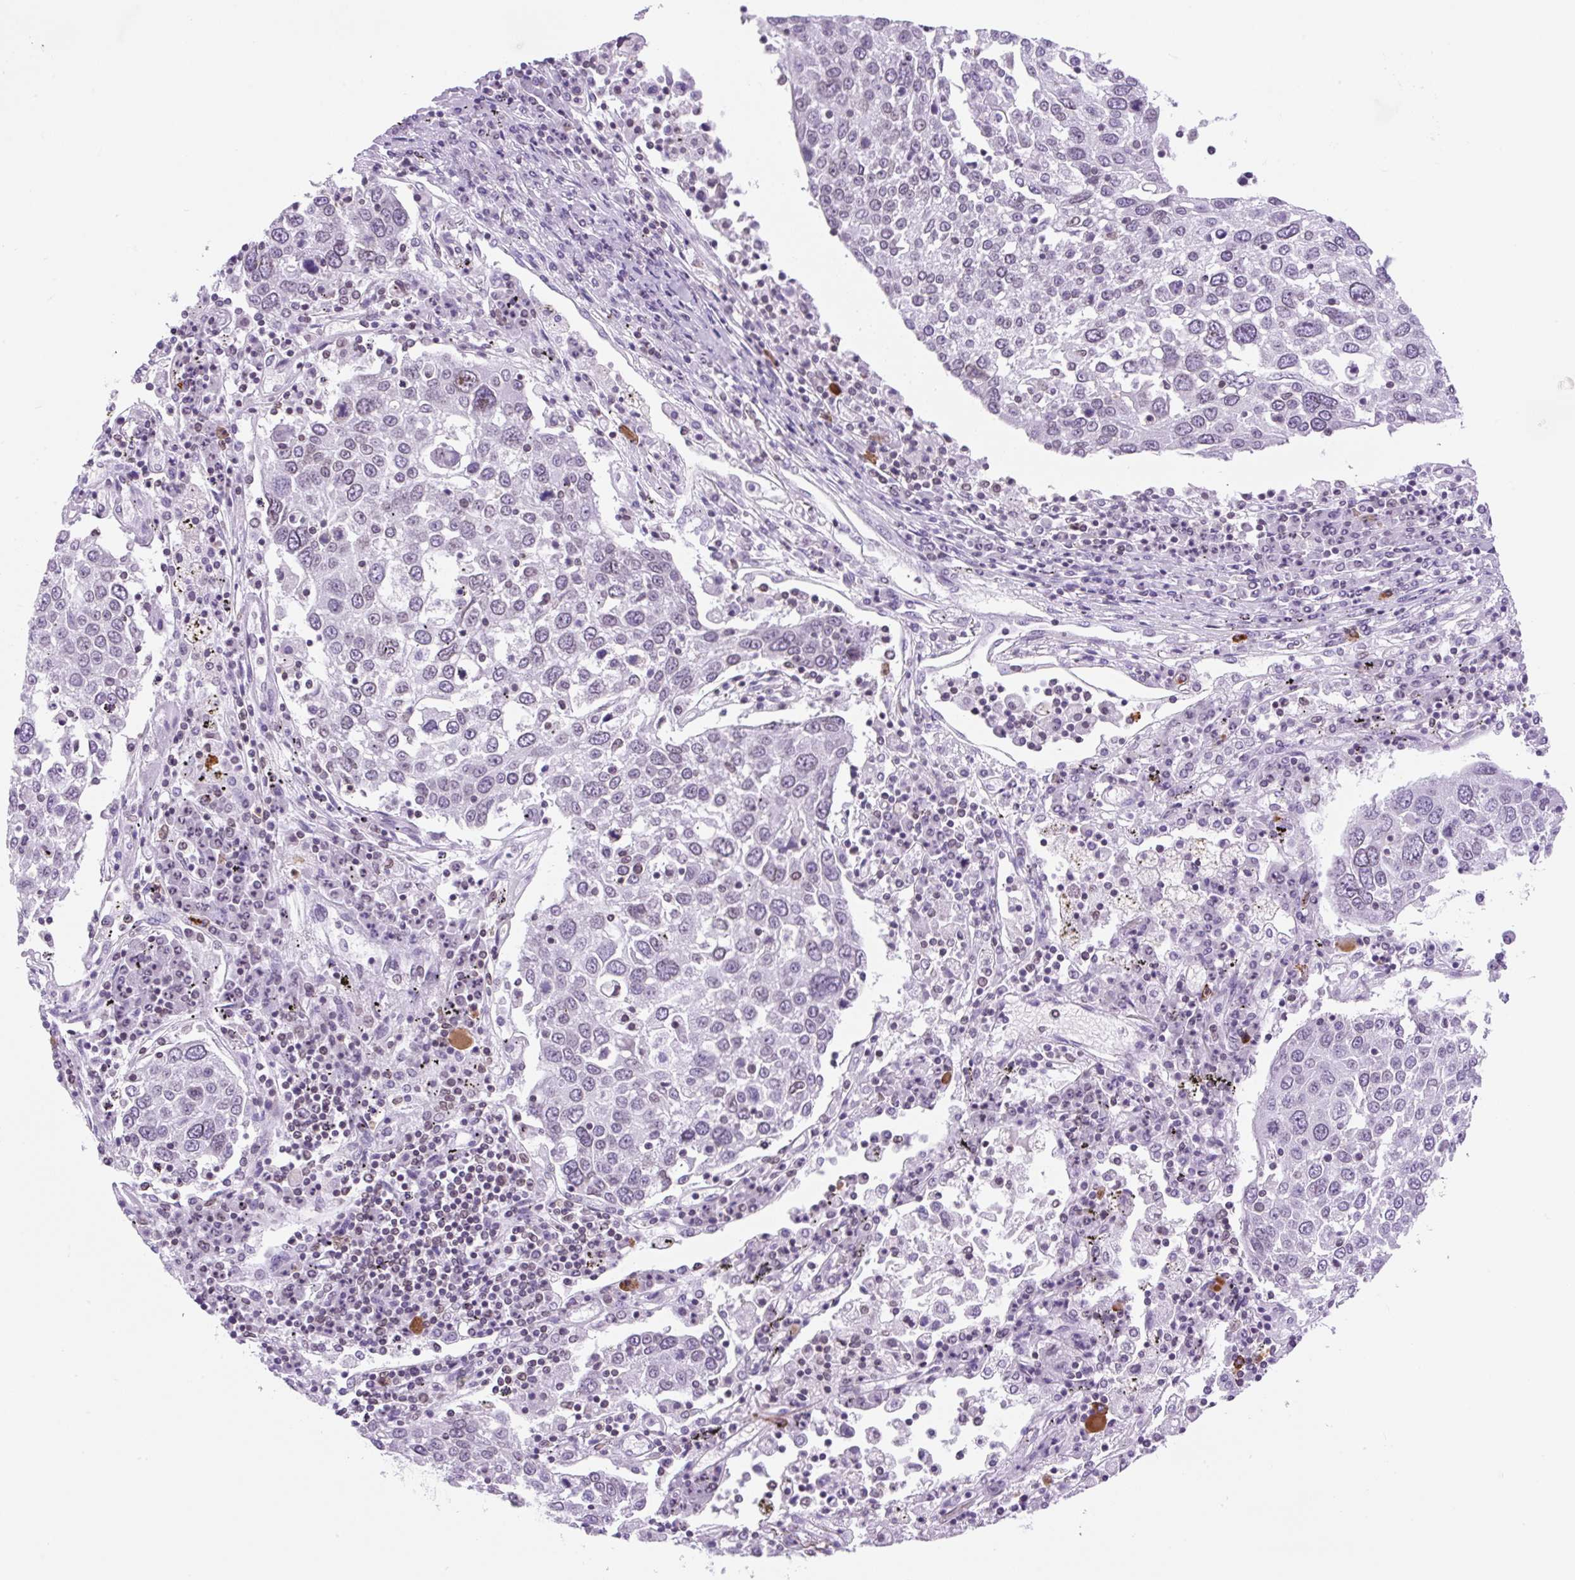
{"staining": {"intensity": "weak", "quantity": "<25%", "location": "cytoplasmic/membranous,nuclear"}, "tissue": "lung cancer", "cell_type": "Tumor cells", "image_type": "cancer", "snomed": [{"axis": "morphology", "description": "Squamous cell carcinoma, NOS"}, {"axis": "topography", "description": "Lung"}], "caption": "High magnification brightfield microscopy of lung cancer (squamous cell carcinoma) stained with DAB (brown) and counterstained with hematoxylin (blue): tumor cells show no significant staining. (IHC, brightfield microscopy, high magnification).", "gene": "VPREB1", "patient": {"sex": "male", "age": 65}}